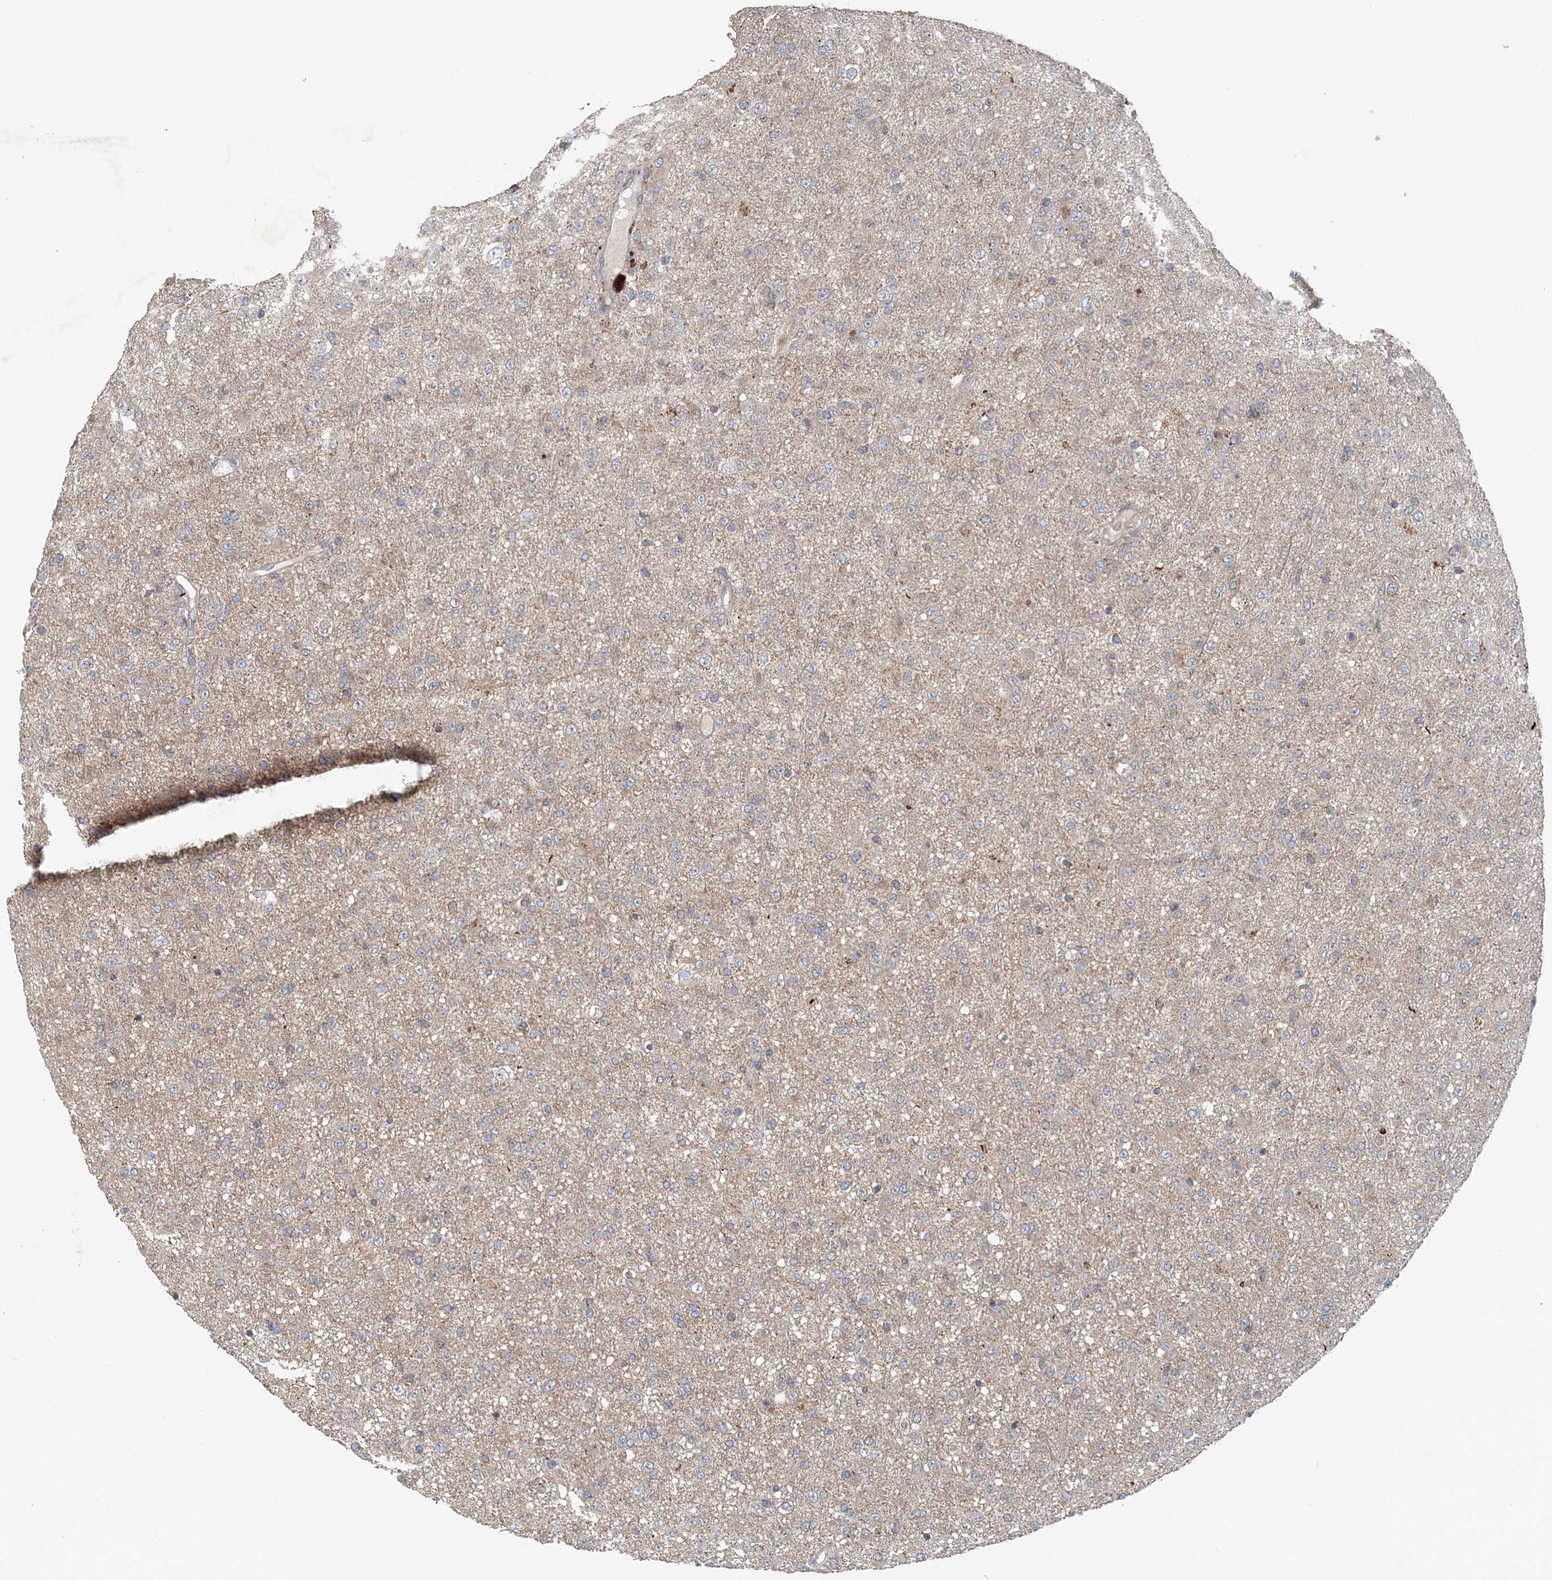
{"staining": {"intensity": "negative", "quantity": "none", "location": "none"}, "tissue": "glioma", "cell_type": "Tumor cells", "image_type": "cancer", "snomed": [{"axis": "morphology", "description": "Glioma, malignant, Low grade"}, {"axis": "topography", "description": "Brain"}], "caption": "Immunohistochemistry of human glioma reveals no positivity in tumor cells.", "gene": "MYO9B", "patient": {"sex": "male", "age": 65}}